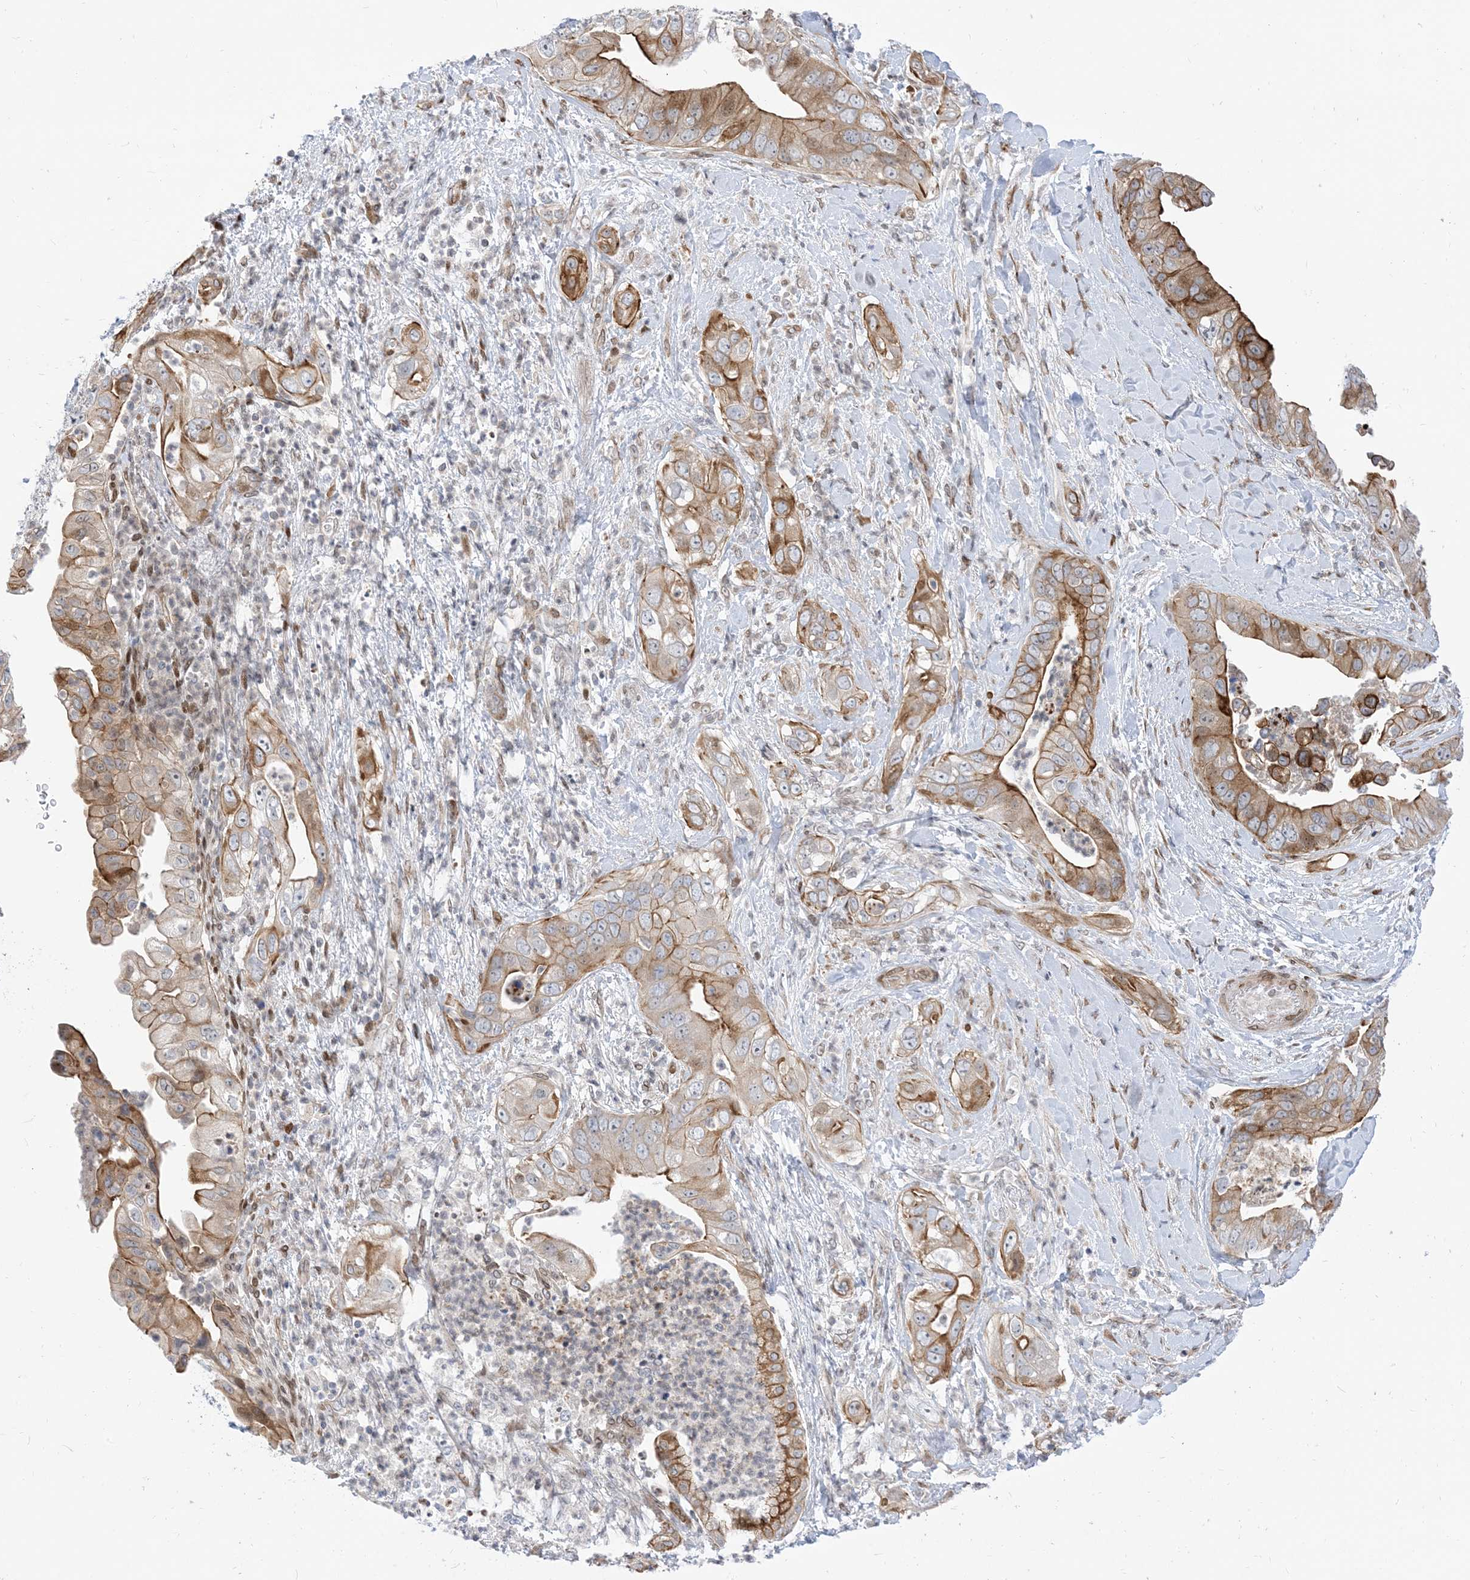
{"staining": {"intensity": "moderate", "quantity": ">75%", "location": "cytoplasmic/membranous"}, "tissue": "pancreatic cancer", "cell_type": "Tumor cells", "image_type": "cancer", "snomed": [{"axis": "morphology", "description": "Adenocarcinoma, NOS"}, {"axis": "topography", "description": "Pancreas"}], "caption": "A brown stain labels moderate cytoplasmic/membranous staining of a protein in human adenocarcinoma (pancreatic) tumor cells. (DAB IHC with brightfield microscopy, high magnification).", "gene": "TYSND1", "patient": {"sex": "female", "age": 78}}